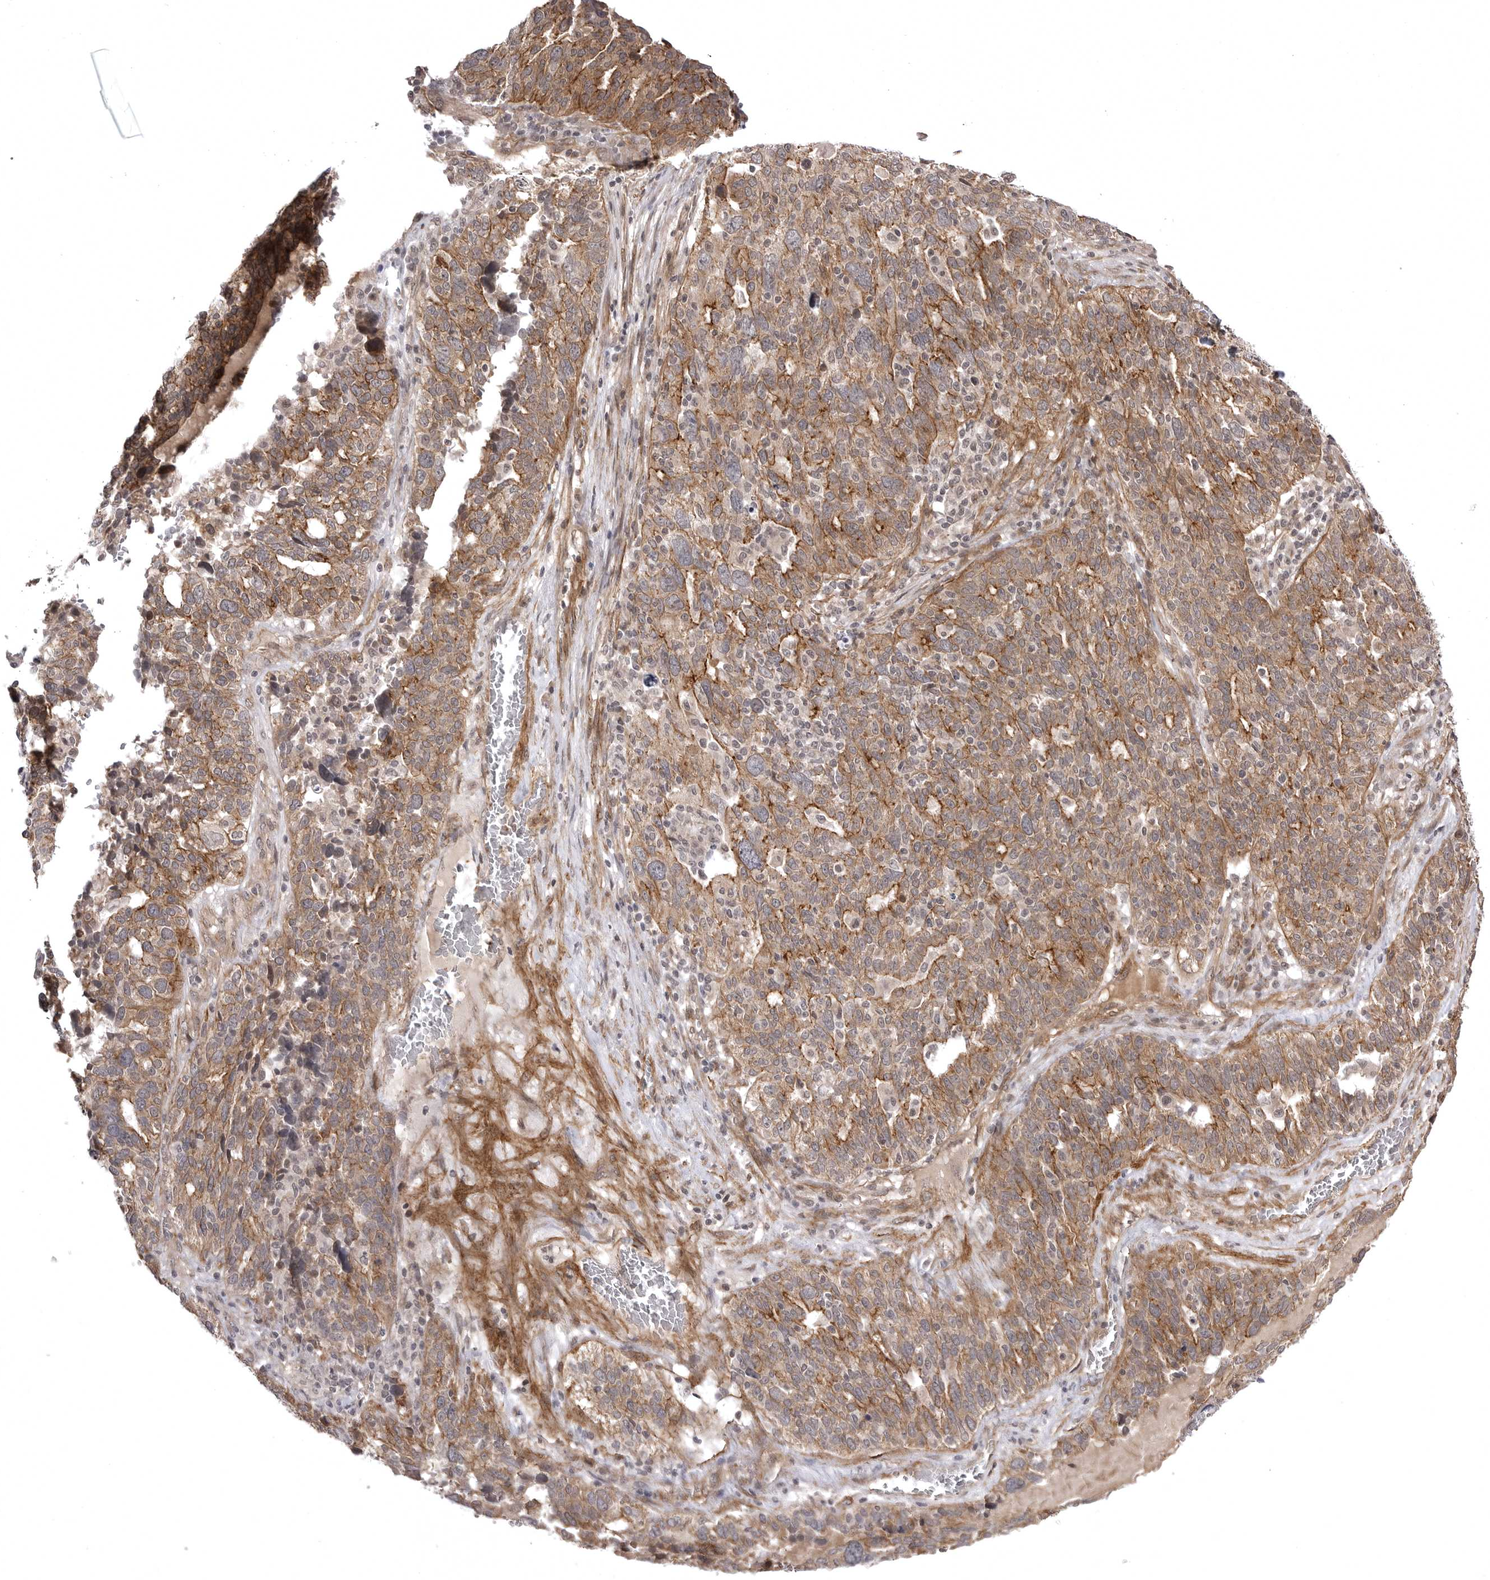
{"staining": {"intensity": "moderate", "quantity": "25%-75%", "location": "cytoplasmic/membranous"}, "tissue": "ovarian cancer", "cell_type": "Tumor cells", "image_type": "cancer", "snomed": [{"axis": "morphology", "description": "Cystadenocarcinoma, serous, NOS"}, {"axis": "topography", "description": "Ovary"}], "caption": "Immunohistochemistry (IHC) (DAB) staining of ovarian cancer reveals moderate cytoplasmic/membranous protein expression in about 25%-75% of tumor cells.", "gene": "SORBS1", "patient": {"sex": "female", "age": 59}}